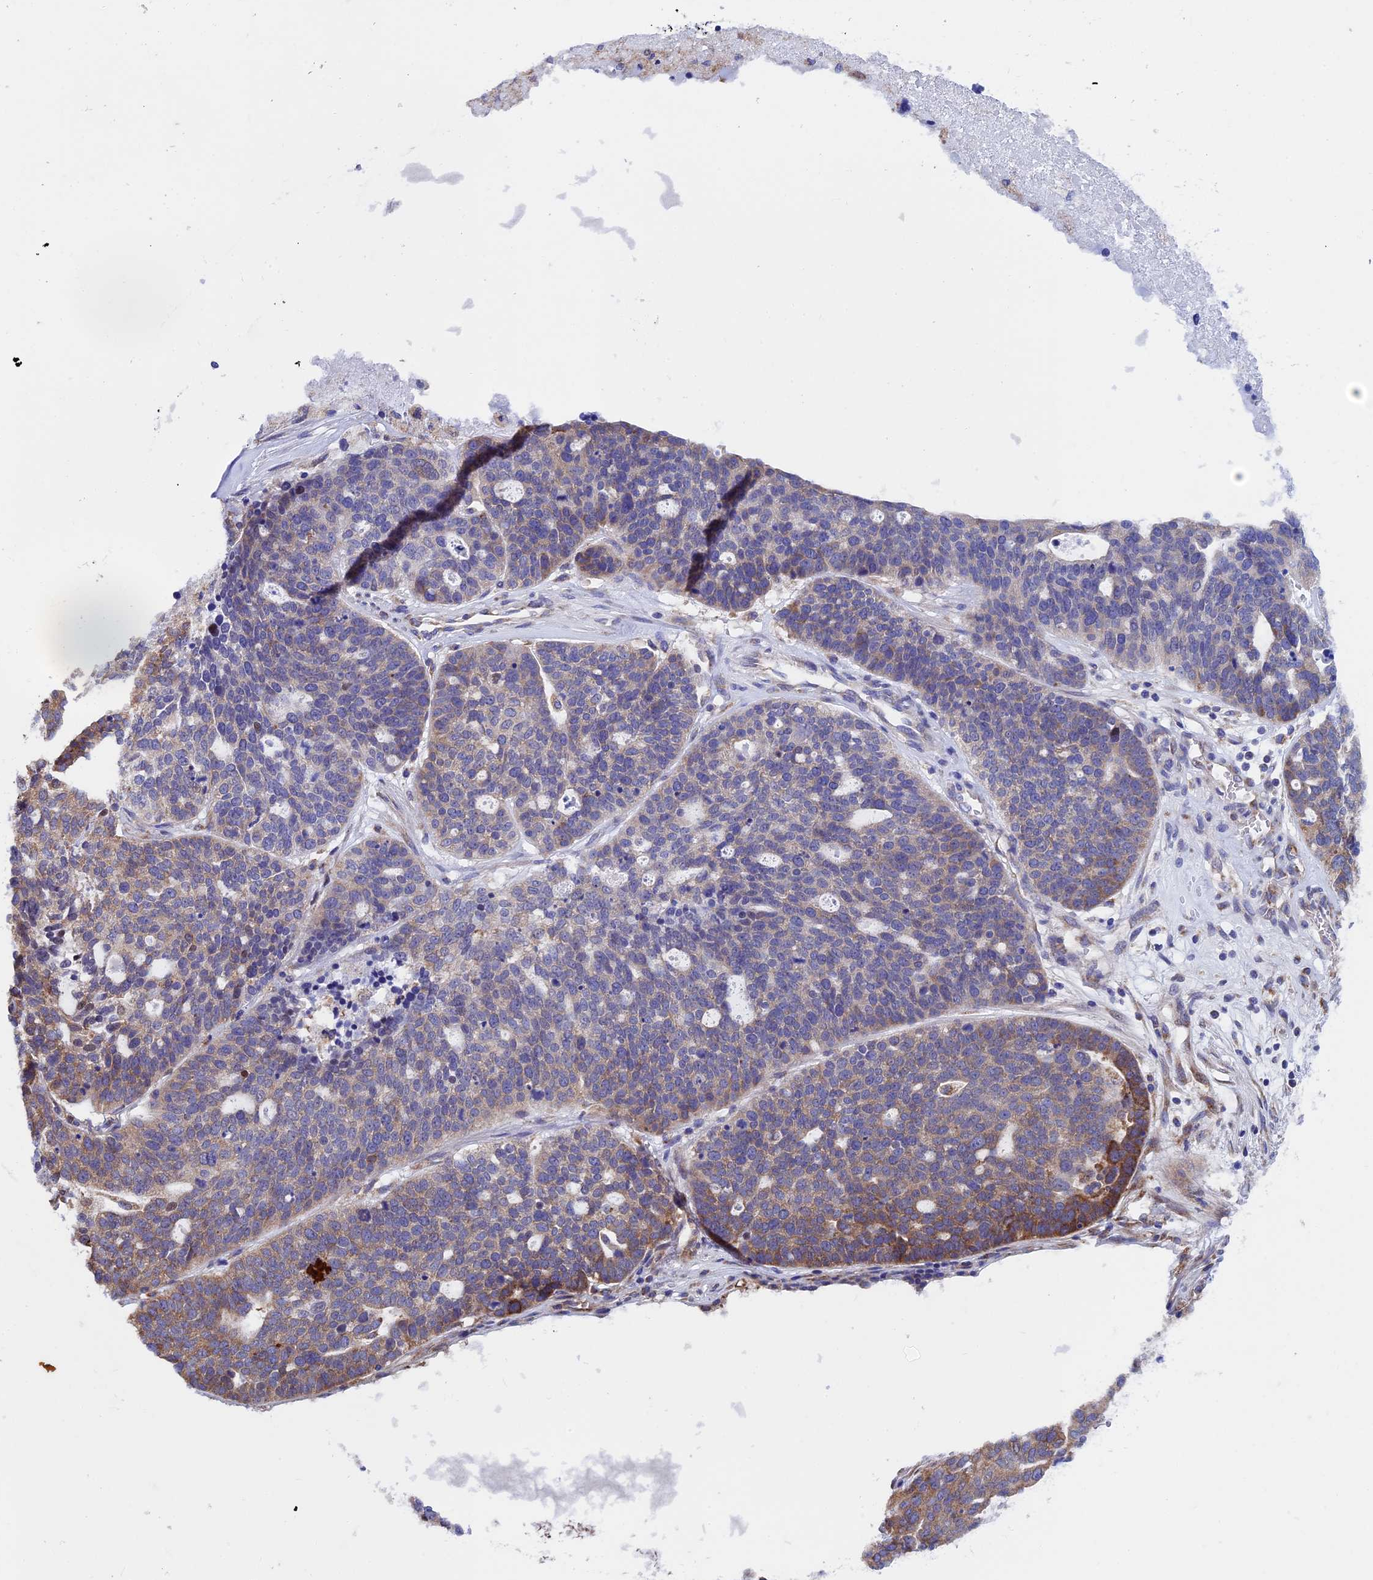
{"staining": {"intensity": "moderate", "quantity": "<25%", "location": "cytoplasmic/membranous"}, "tissue": "ovarian cancer", "cell_type": "Tumor cells", "image_type": "cancer", "snomed": [{"axis": "morphology", "description": "Cystadenocarcinoma, serous, NOS"}, {"axis": "topography", "description": "Ovary"}], "caption": "DAB immunohistochemical staining of ovarian cancer (serous cystadenocarcinoma) displays moderate cytoplasmic/membranous protein positivity in approximately <25% of tumor cells.", "gene": "SLC9A5", "patient": {"sex": "female", "age": 59}}